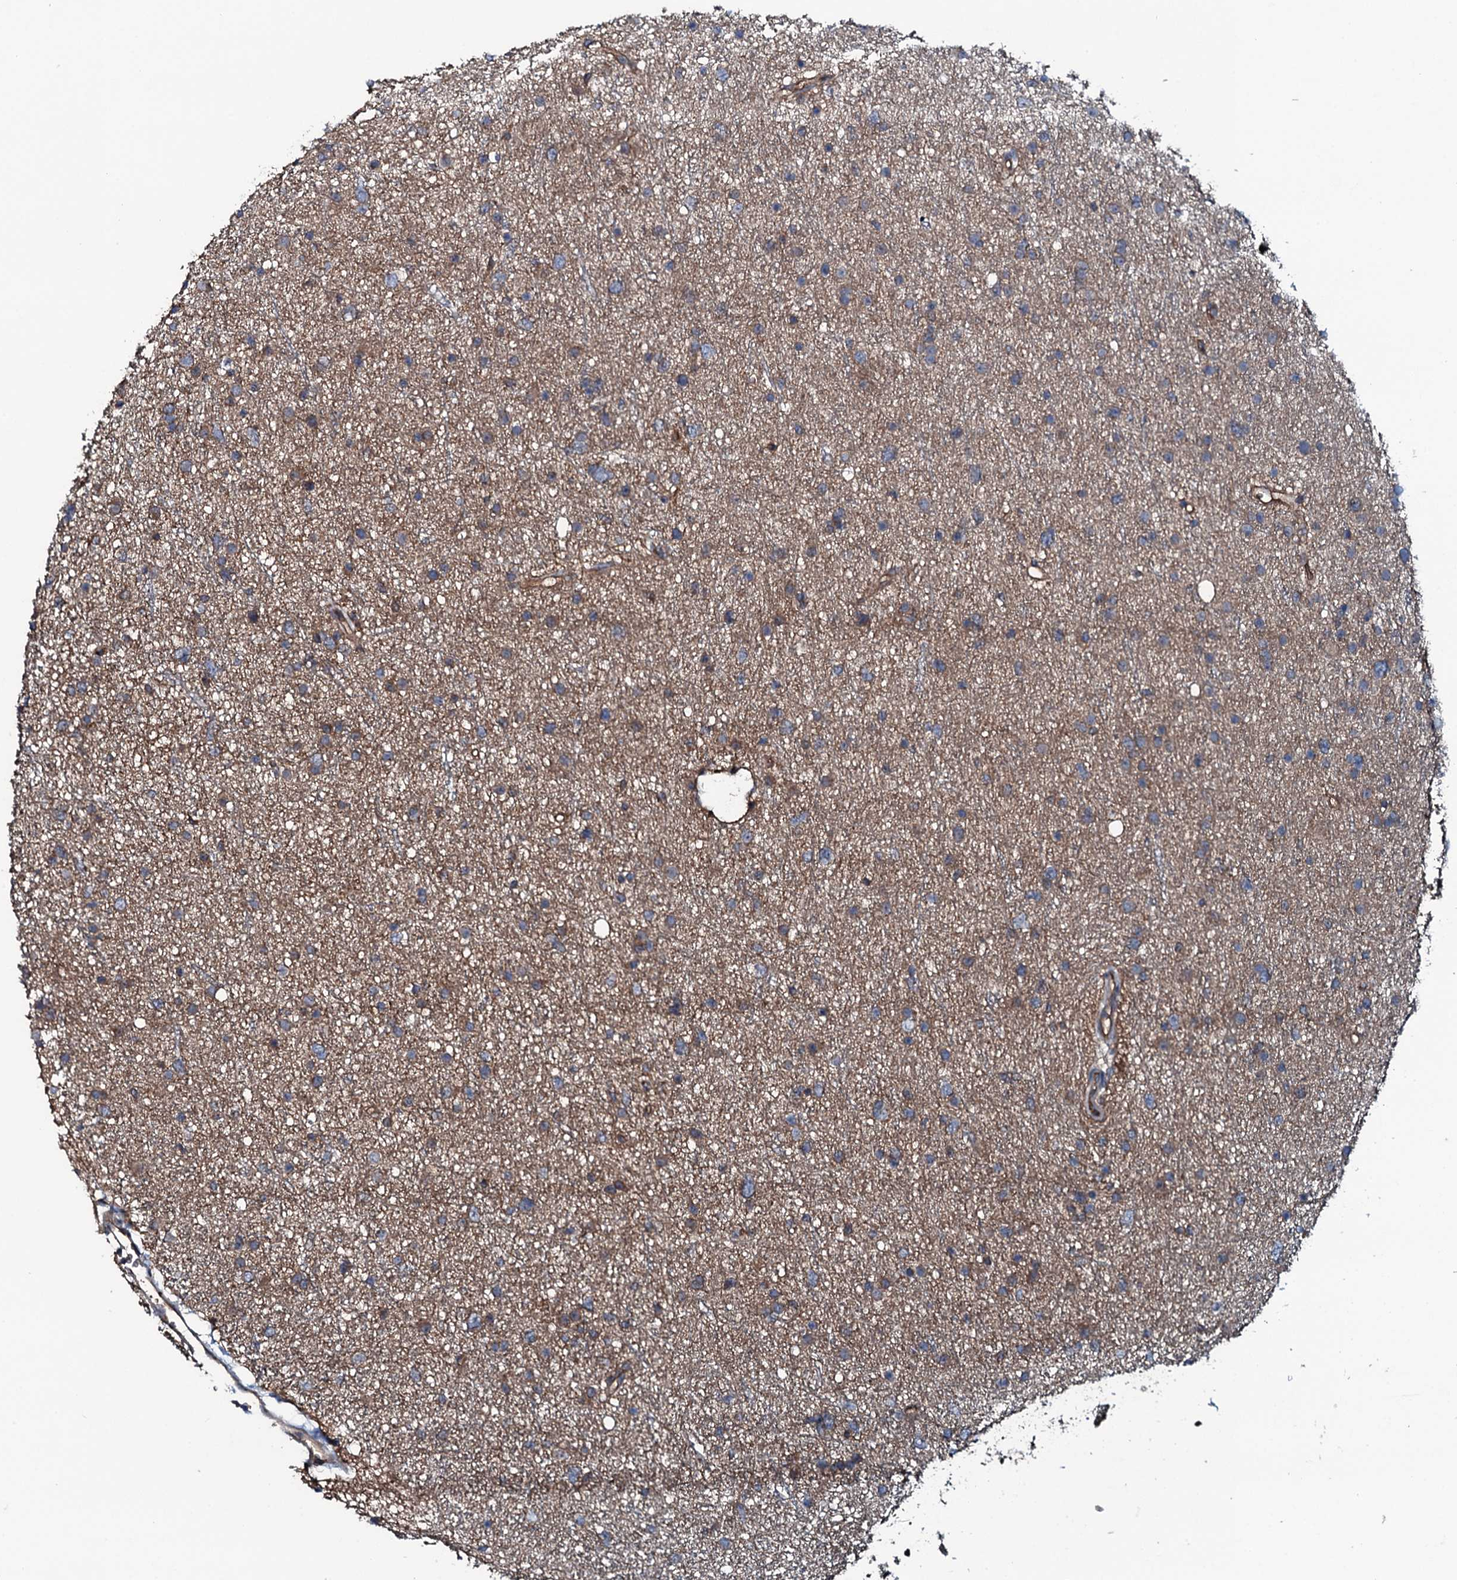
{"staining": {"intensity": "moderate", "quantity": ">75%", "location": "cytoplasmic/membranous"}, "tissue": "glioma", "cell_type": "Tumor cells", "image_type": "cancer", "snomed": [{"axis": "morphology", "description": "Glioma, malignant, Low grade"}, {"axis": "topography", "description": "Cerebral cortex"}], "caption": "Human low-grade glioma (malignant) stained with a brown dye demonstrates moderate cytoplasmic/membranous positive expression in approximately >75% of tumor cells.", "gene": "TRIM7", "patient": {"sex": "female", "age": 39}}